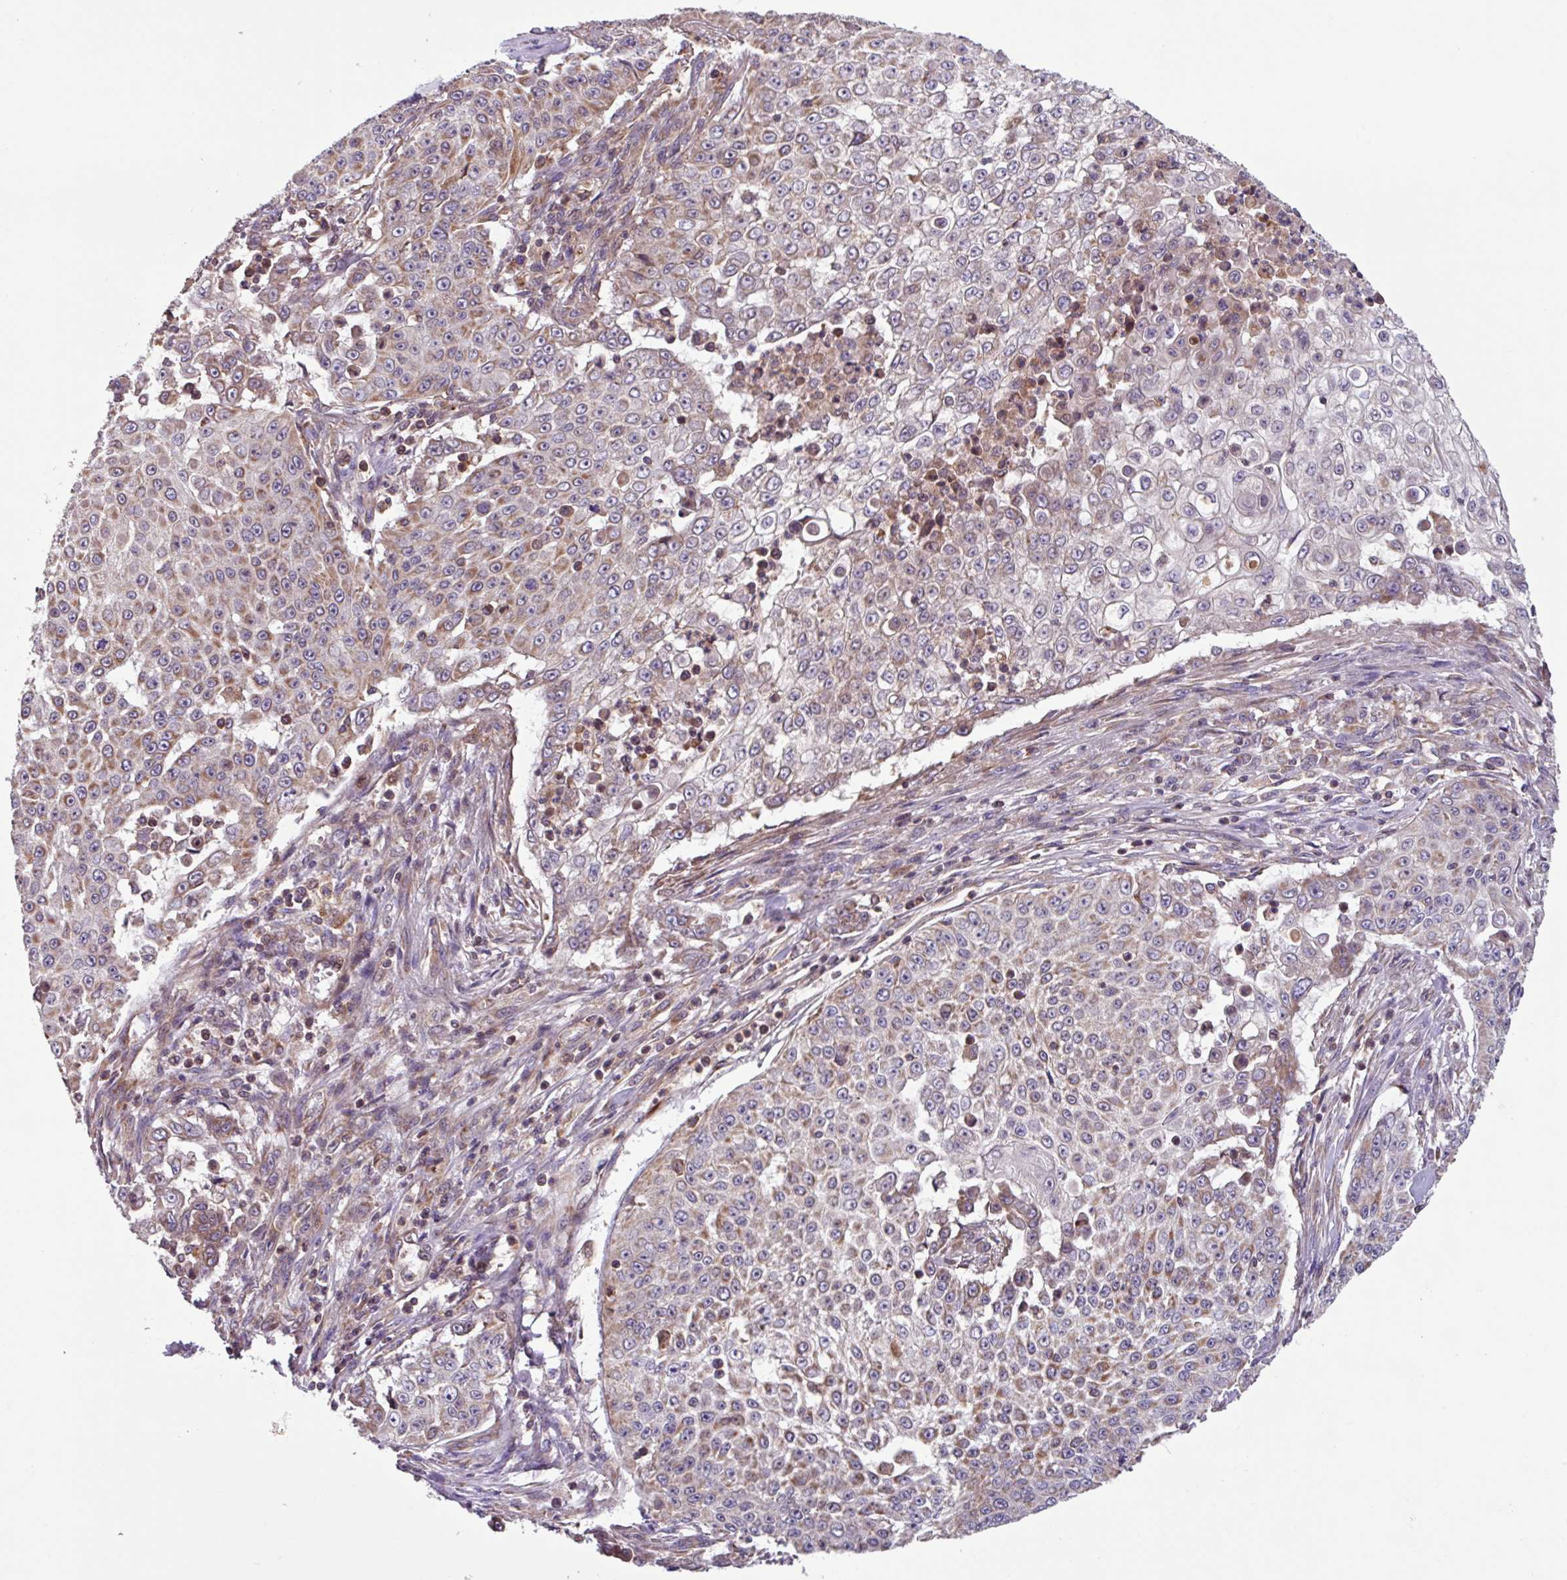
{"staining": {"intensity": "weak", "quantity": "25%-75%", "location": "cytoplasmic/membranous"}, "tissue": "skin cancer", "cell_type": "Tumor cells", "image_type": "cancer", "snomed": [{"axis": "morphology", "description": "Squamous cell carcinoma, NOS"}, {"axis": "topography", "description": "Skin"}], "caption": "An immunohistochemistry micrograph of tumor tissue is shown. Protein staining in brown shows weak cytoplasmic/membranous positivity in skin cancer (squamous cell carcinoma) within tumor cells.", "gene": "PLEKHD1", "patient": {"sex": "male", "age": 24}}